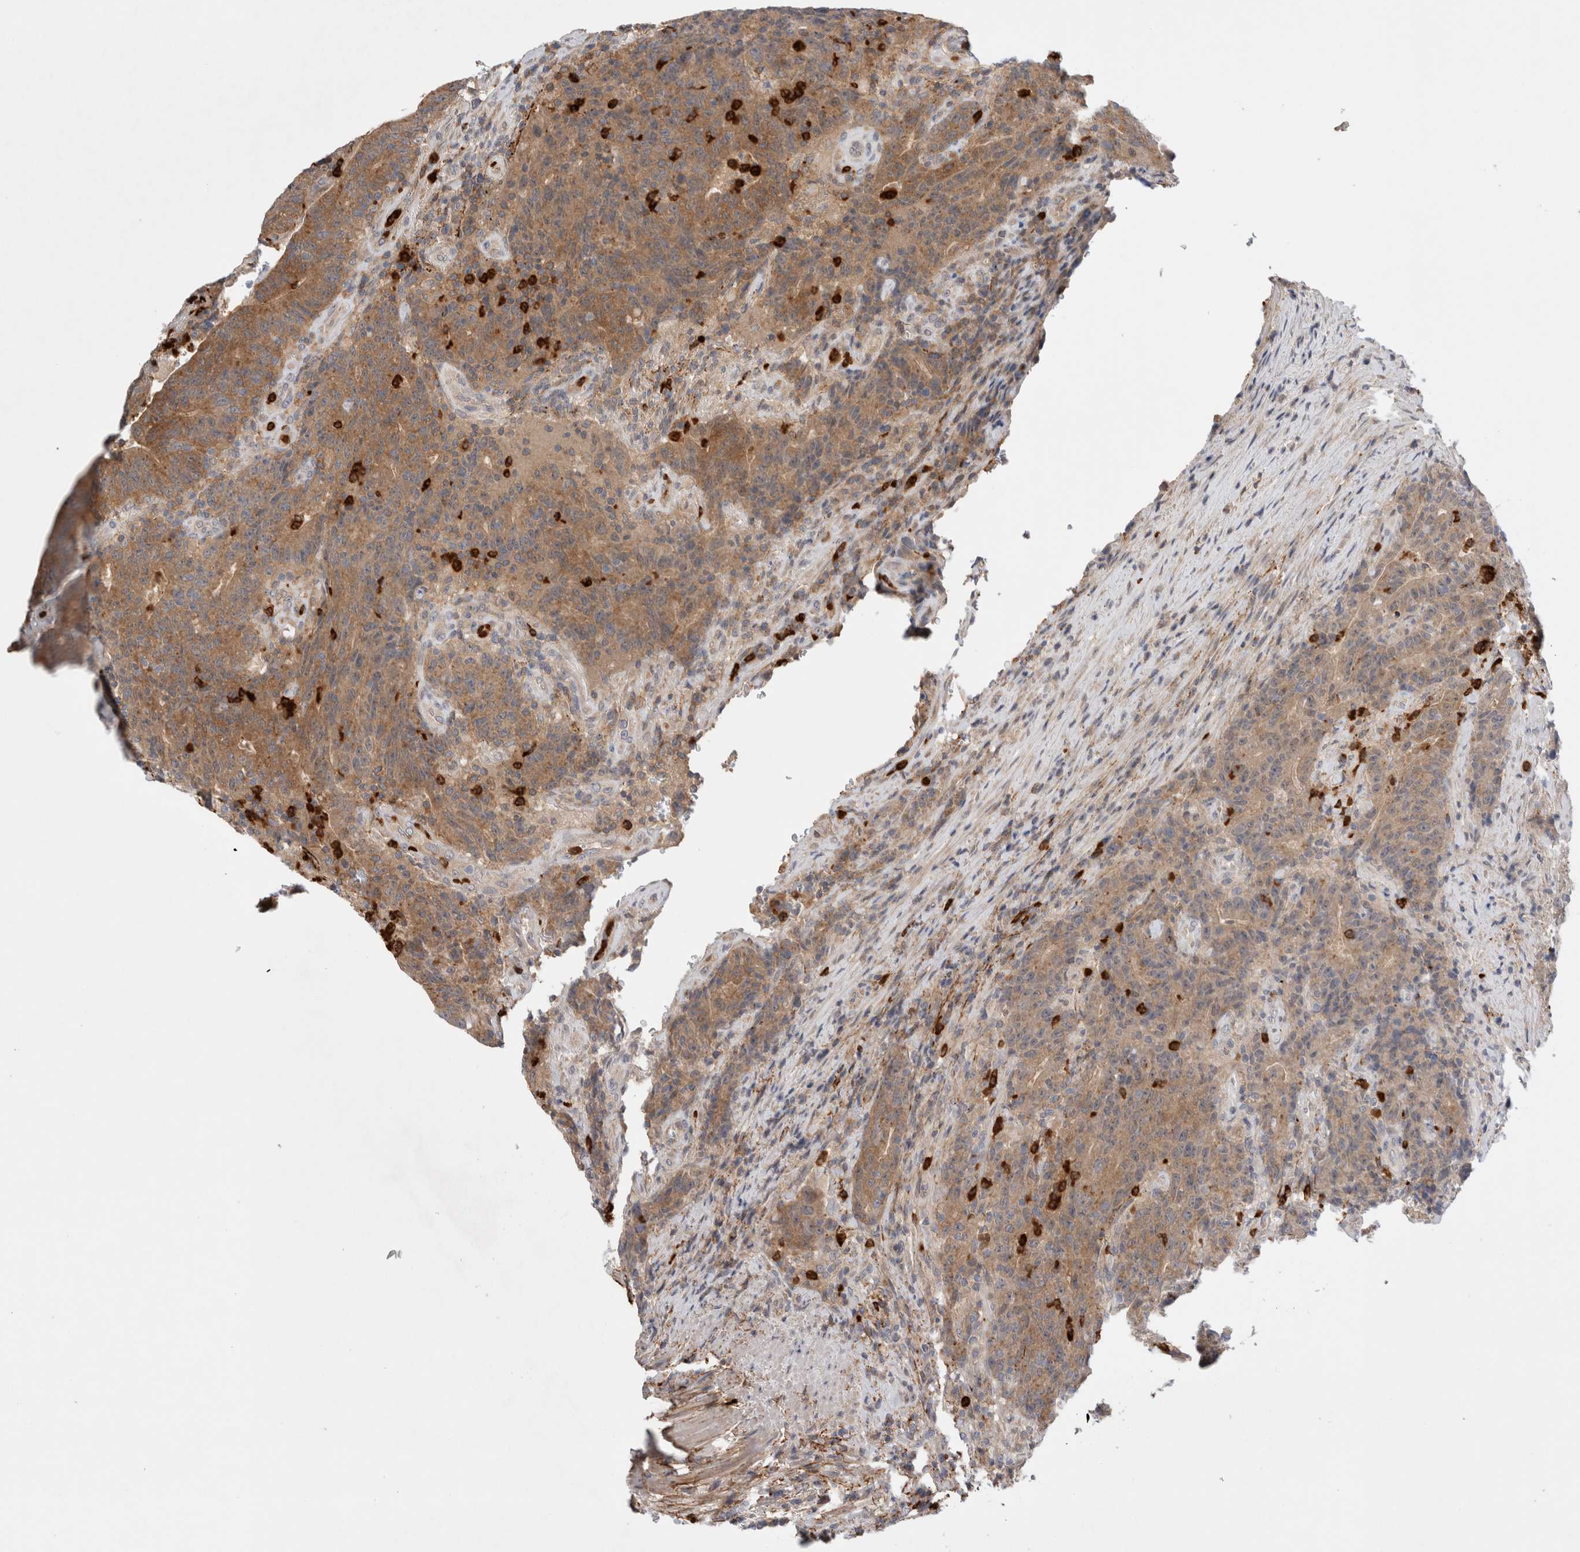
{"staining": {"intensity": "moderate", "quantity": ">75%", "location": "cytoplasmic/membranous"}, "tissue": "colorectal cancer", "cell_type": "Tumor cells", "image_type": "cancer", "snomed": [{"axis": "morphology", "description": "Normal tissue, NOS"}, {"axis": "morphology", "description": "Adenocarcinoma, NOS"}, {"axis": "topography", "description": "Colon"}], "caption": "Colorectal cancer was stained to show a protein in brown. There is medium levels of moderate cytoplasmic/membranous expression in approximately >75% of tumor cells.", "gene": "GSDMB", "patient": {"sex": "female", "age": 75}}